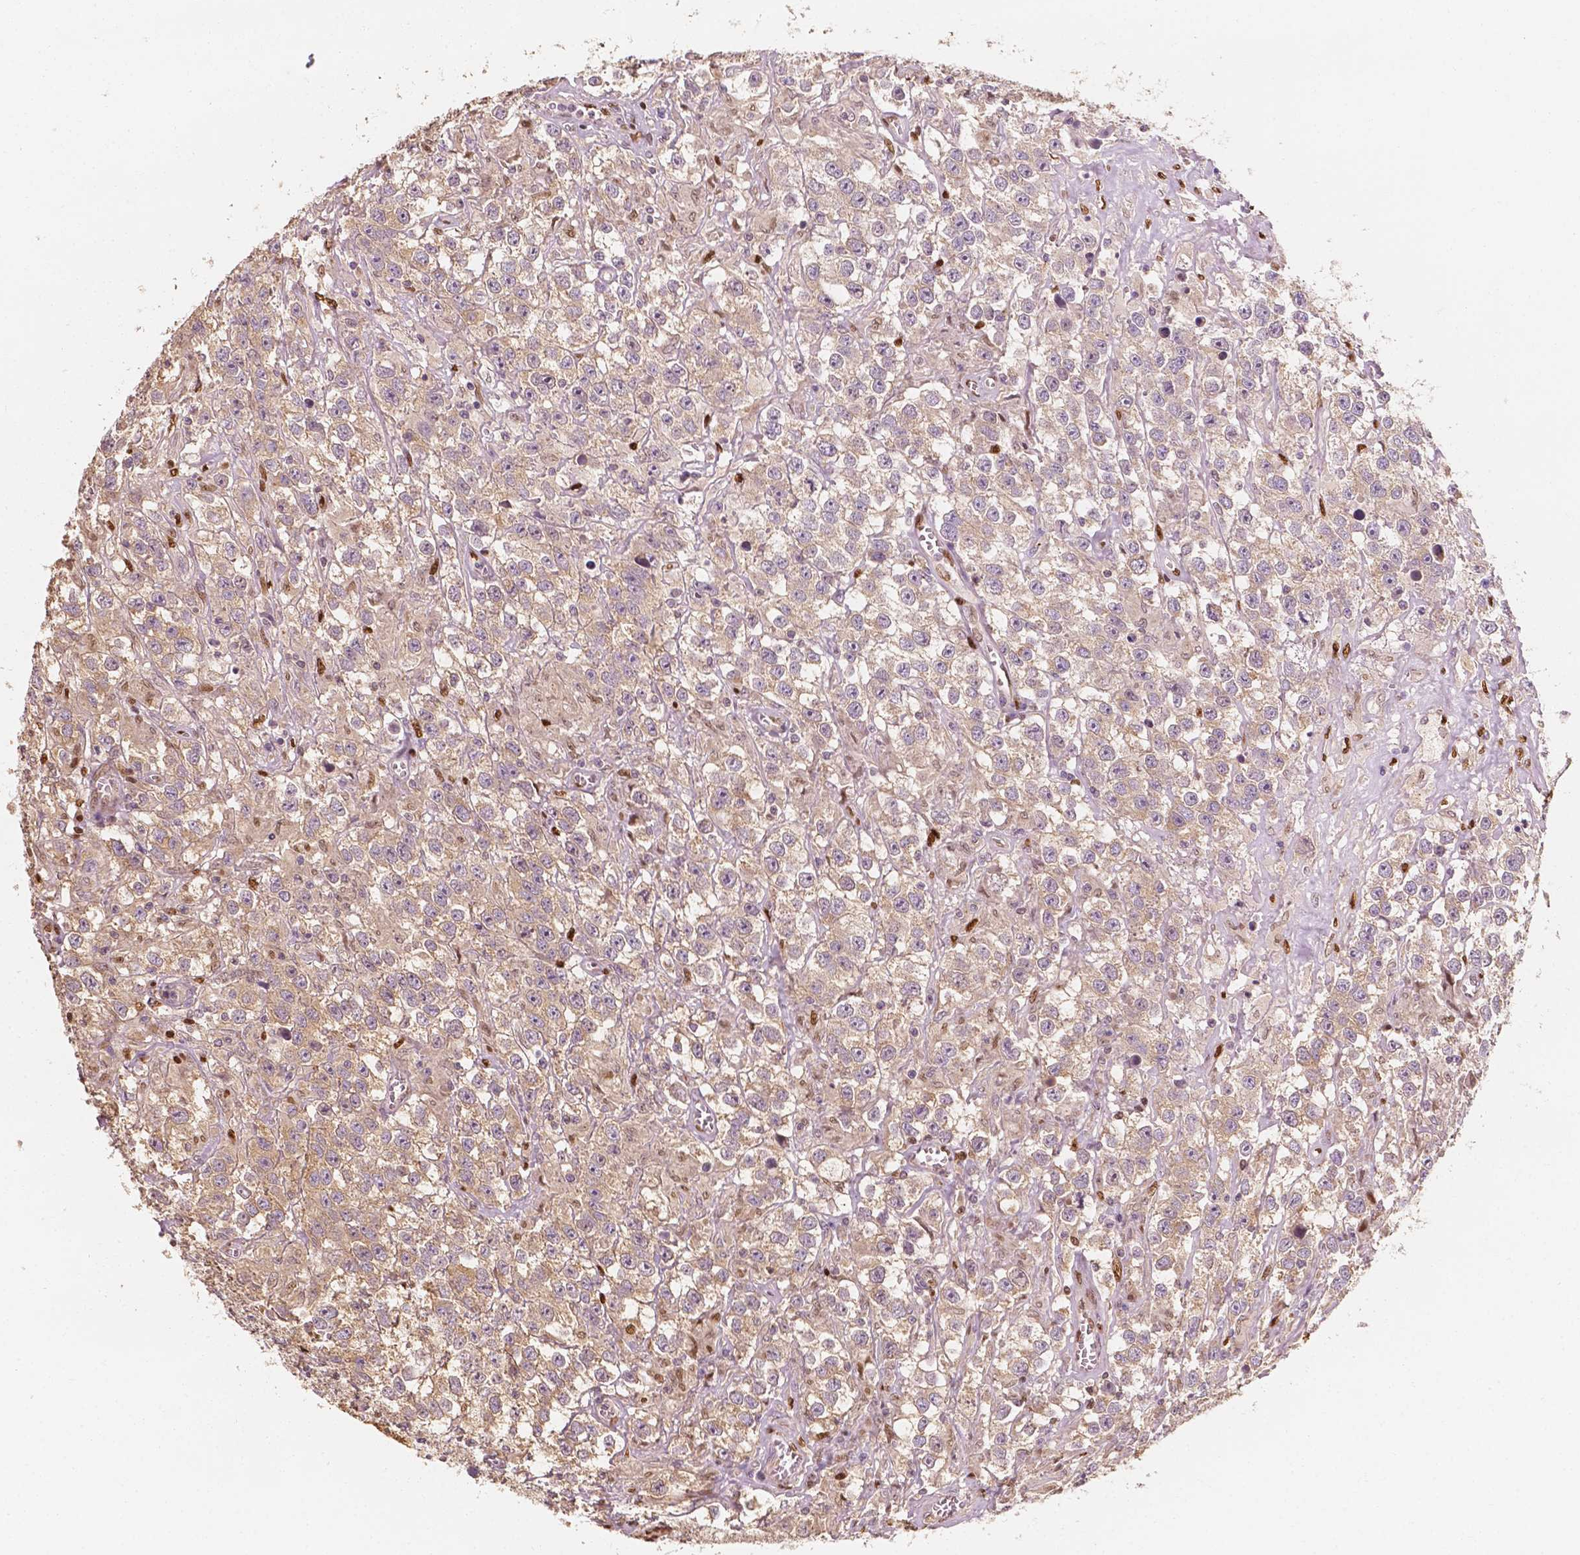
{"staining": {"intensity": "weak", "quantity": "25%-75%", "location": "cytoplasmic/membranous"}, "tissue": "testis cancer", "cell_type": "Tumor cells", "image_type": "cancer", "snomed": [{"axis": "morphology", "description": "Seminoma, NOS"}, {"axis": "topography", "description": "Testis"}], "caption": "A histopathology image showing weak cytoplasmic/membranous positivity in approximately 25%-75% of tumor cells in testis cancer, as visualized by brown immunohistochemical staining.", "gene": "TBC1D17", "patient": {"sex": "male", "age": 43}}